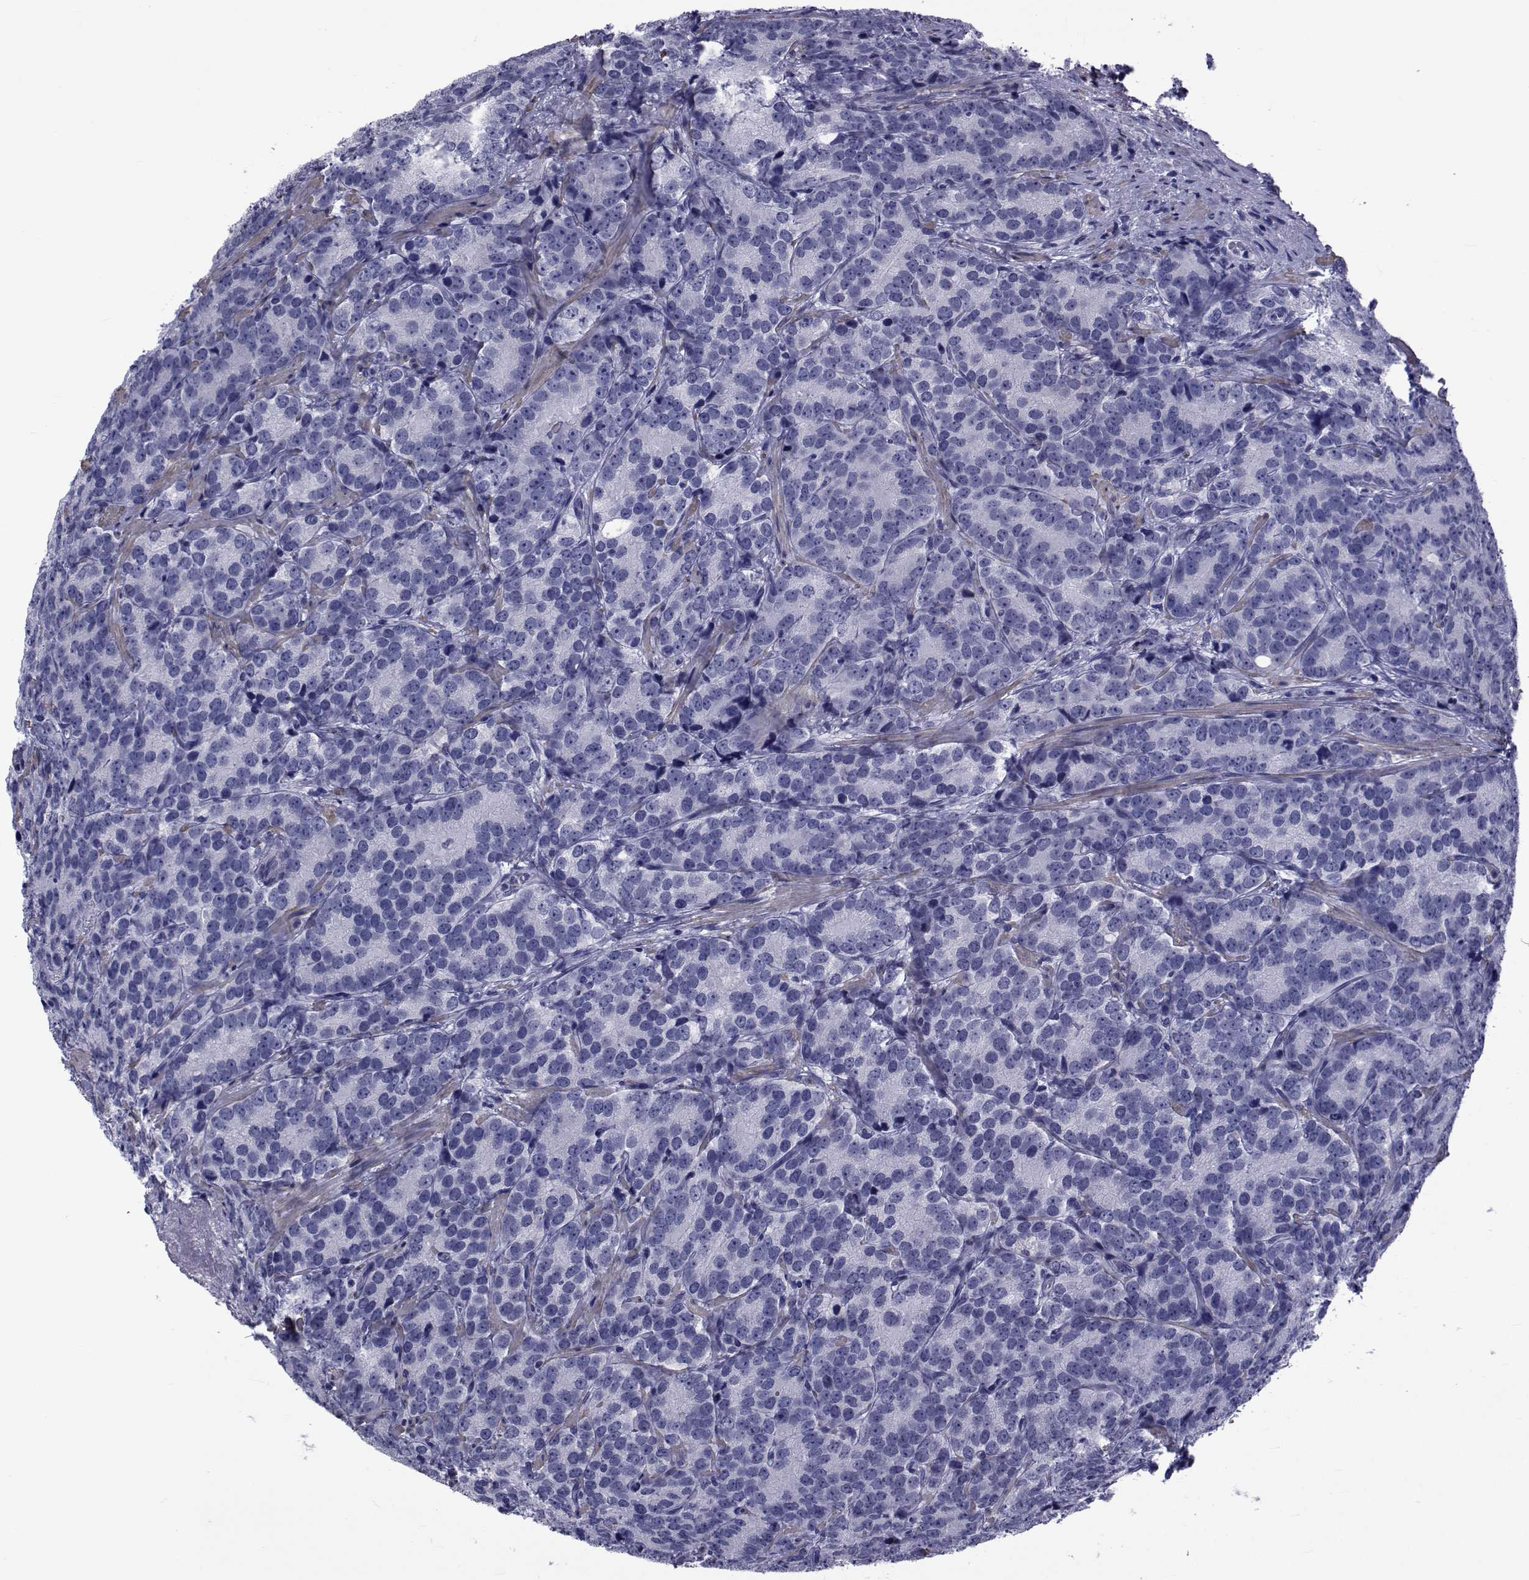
{"staining": {"intensity": "negative", "quantity": "none", "location": "none"}, "tissue": "prostate cancer", "cell_type": "Tumor cells", "image_type": "cancer", "snomed": [{"axis": "morphology", "description": "Adenocarcinoma, NOS"}, {"axis": "topography", "description": "Prostate"}], "caption": "DAB (3,3'-diaminobenzidine) immunohistochemical staining of prostate cancer (adenocarcinoma) exhibits no significant expression in tumor cells.", "gene": "GKAP1", "patient": {"sex": "male", "age": 71}}